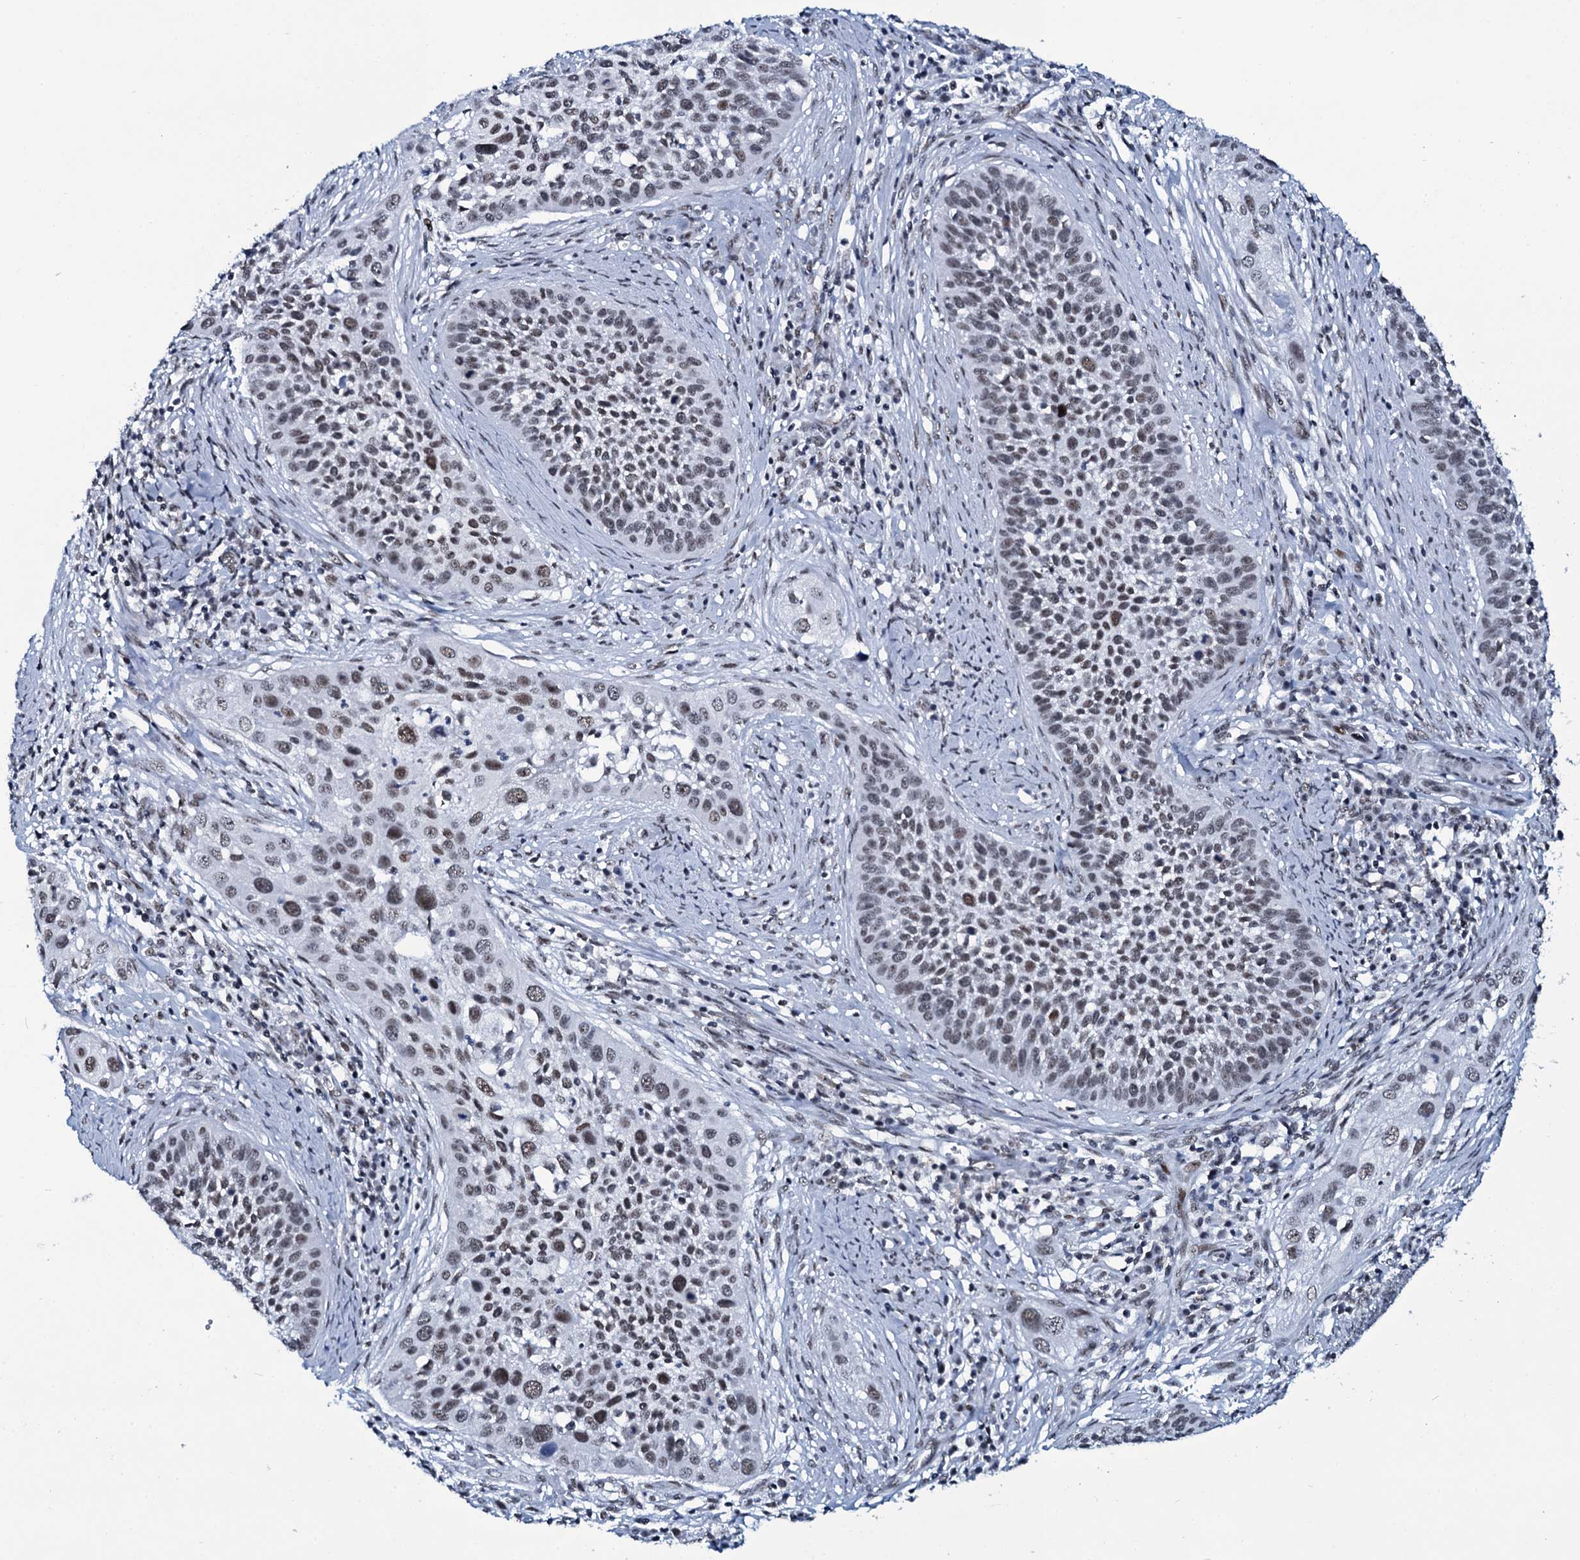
{"staining": {"intensity": "weak", "quantity": "25%-75%", "location": "nuclear"}, "tissue": "cervical cancer", "cell_type": "Tumor cells", "image_type": "cancer", "snomed": [{"axis": "morphology", "description": "Squamous cell carcinoma, NOS"}, {"axis": "topography", "description": "Cervix"}], "caption": "Immunohistochemistry (DAB (3,3'-diaminobenzidine)) staining of squamous cell carcinoma (cervical) shows weak nuclear protein staining in approximately 25%-75% of tumor cells.", "gene": "ZMIZ2", "patient": {"sex": "female", "age": 34}}